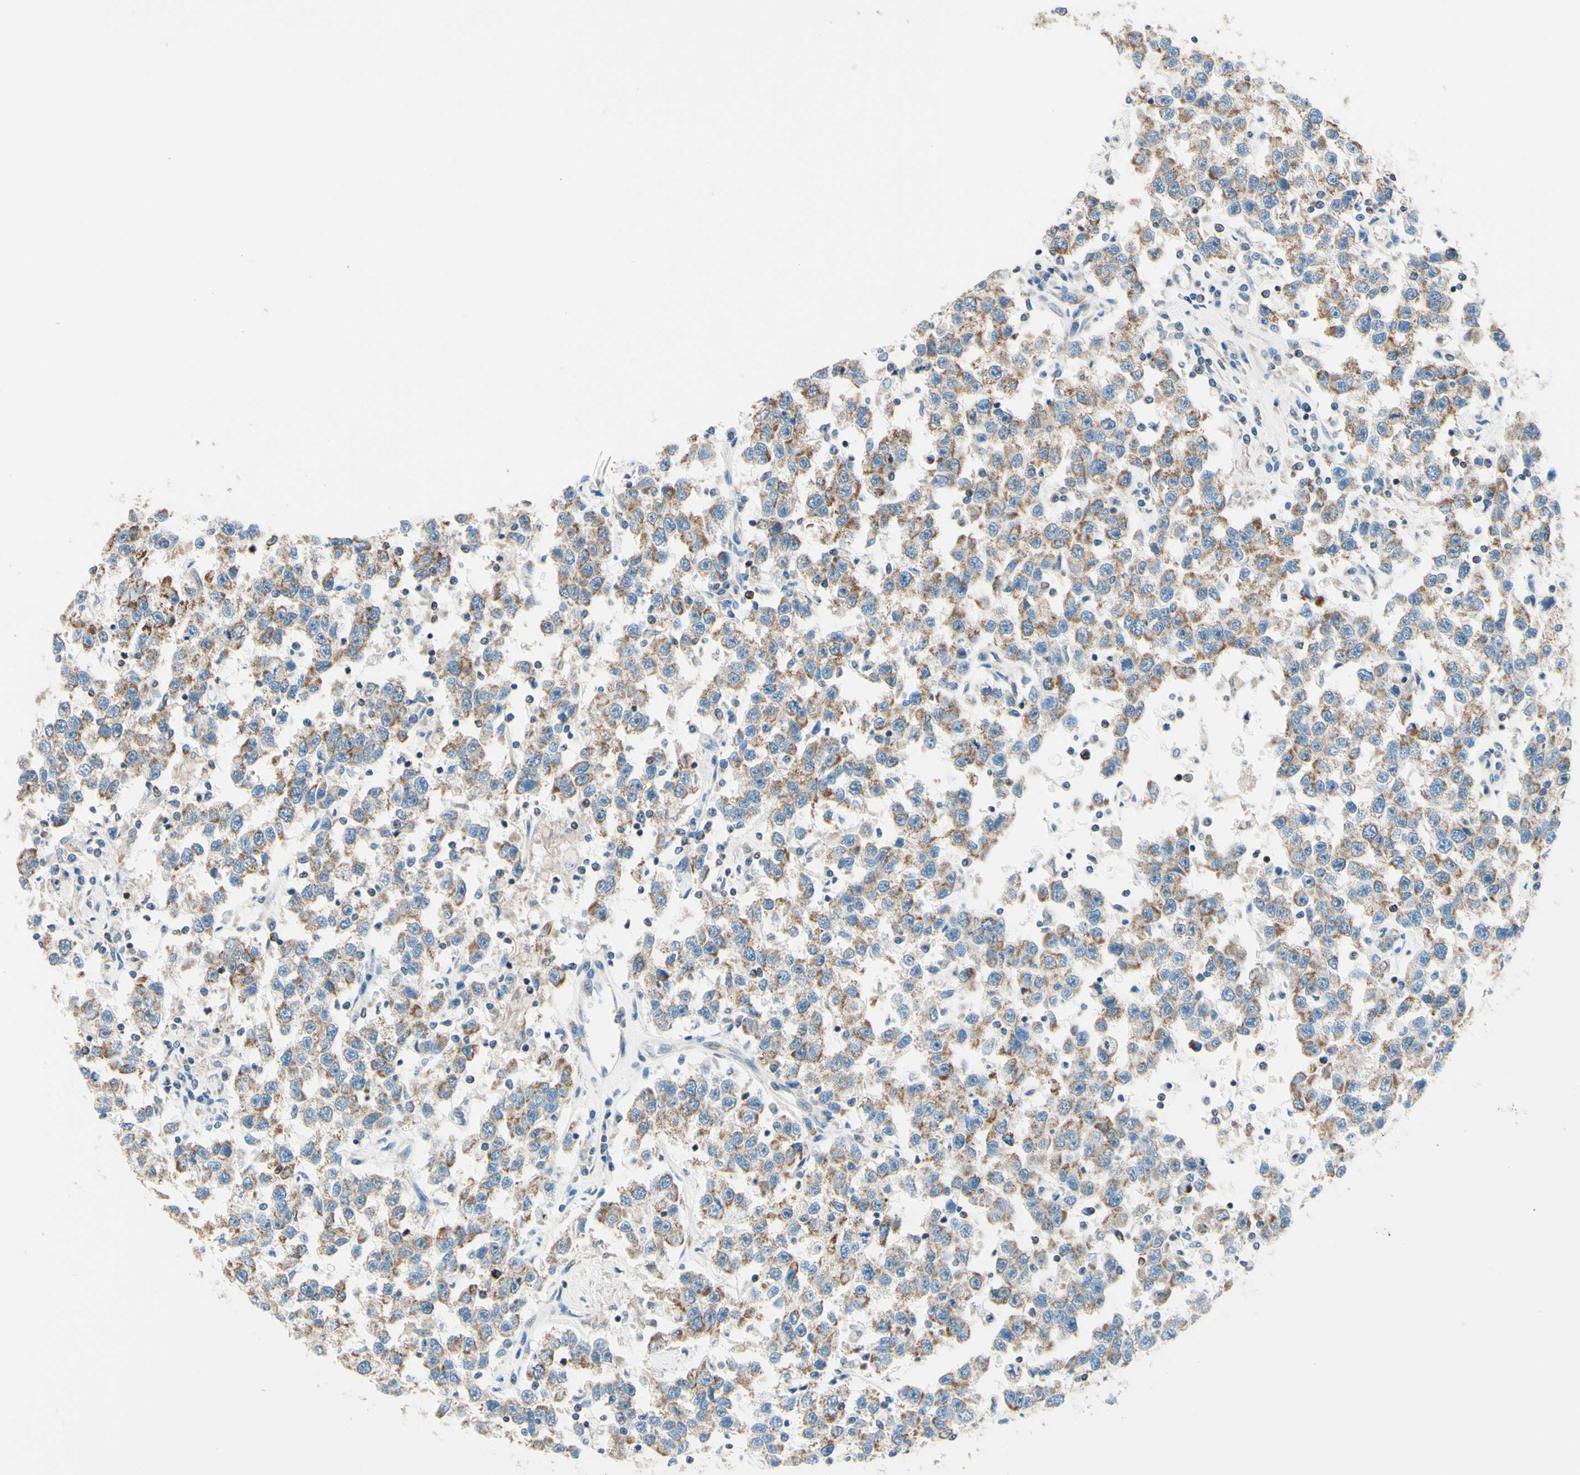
{"staining": {"intensity": "weak", "quantity": ">75%", "location": "cytoplasmic/membranous"}, "tissue": "testis cancer", "cell_type": "Tumor cells", "image_type": "cancer", "snomed": [{"axis": "morphology", "description": "Seminoma, NOS"}, {"axis": "topography", "description": "Testis"}], "caption": "This photomicrograph shows IHC staining of testis seminoma, with low weak cytoplasmic/membranous staining in about >75% of tumor cells.", "gene": "CBX7", "patient": {"sex": "male", "age": 41}}